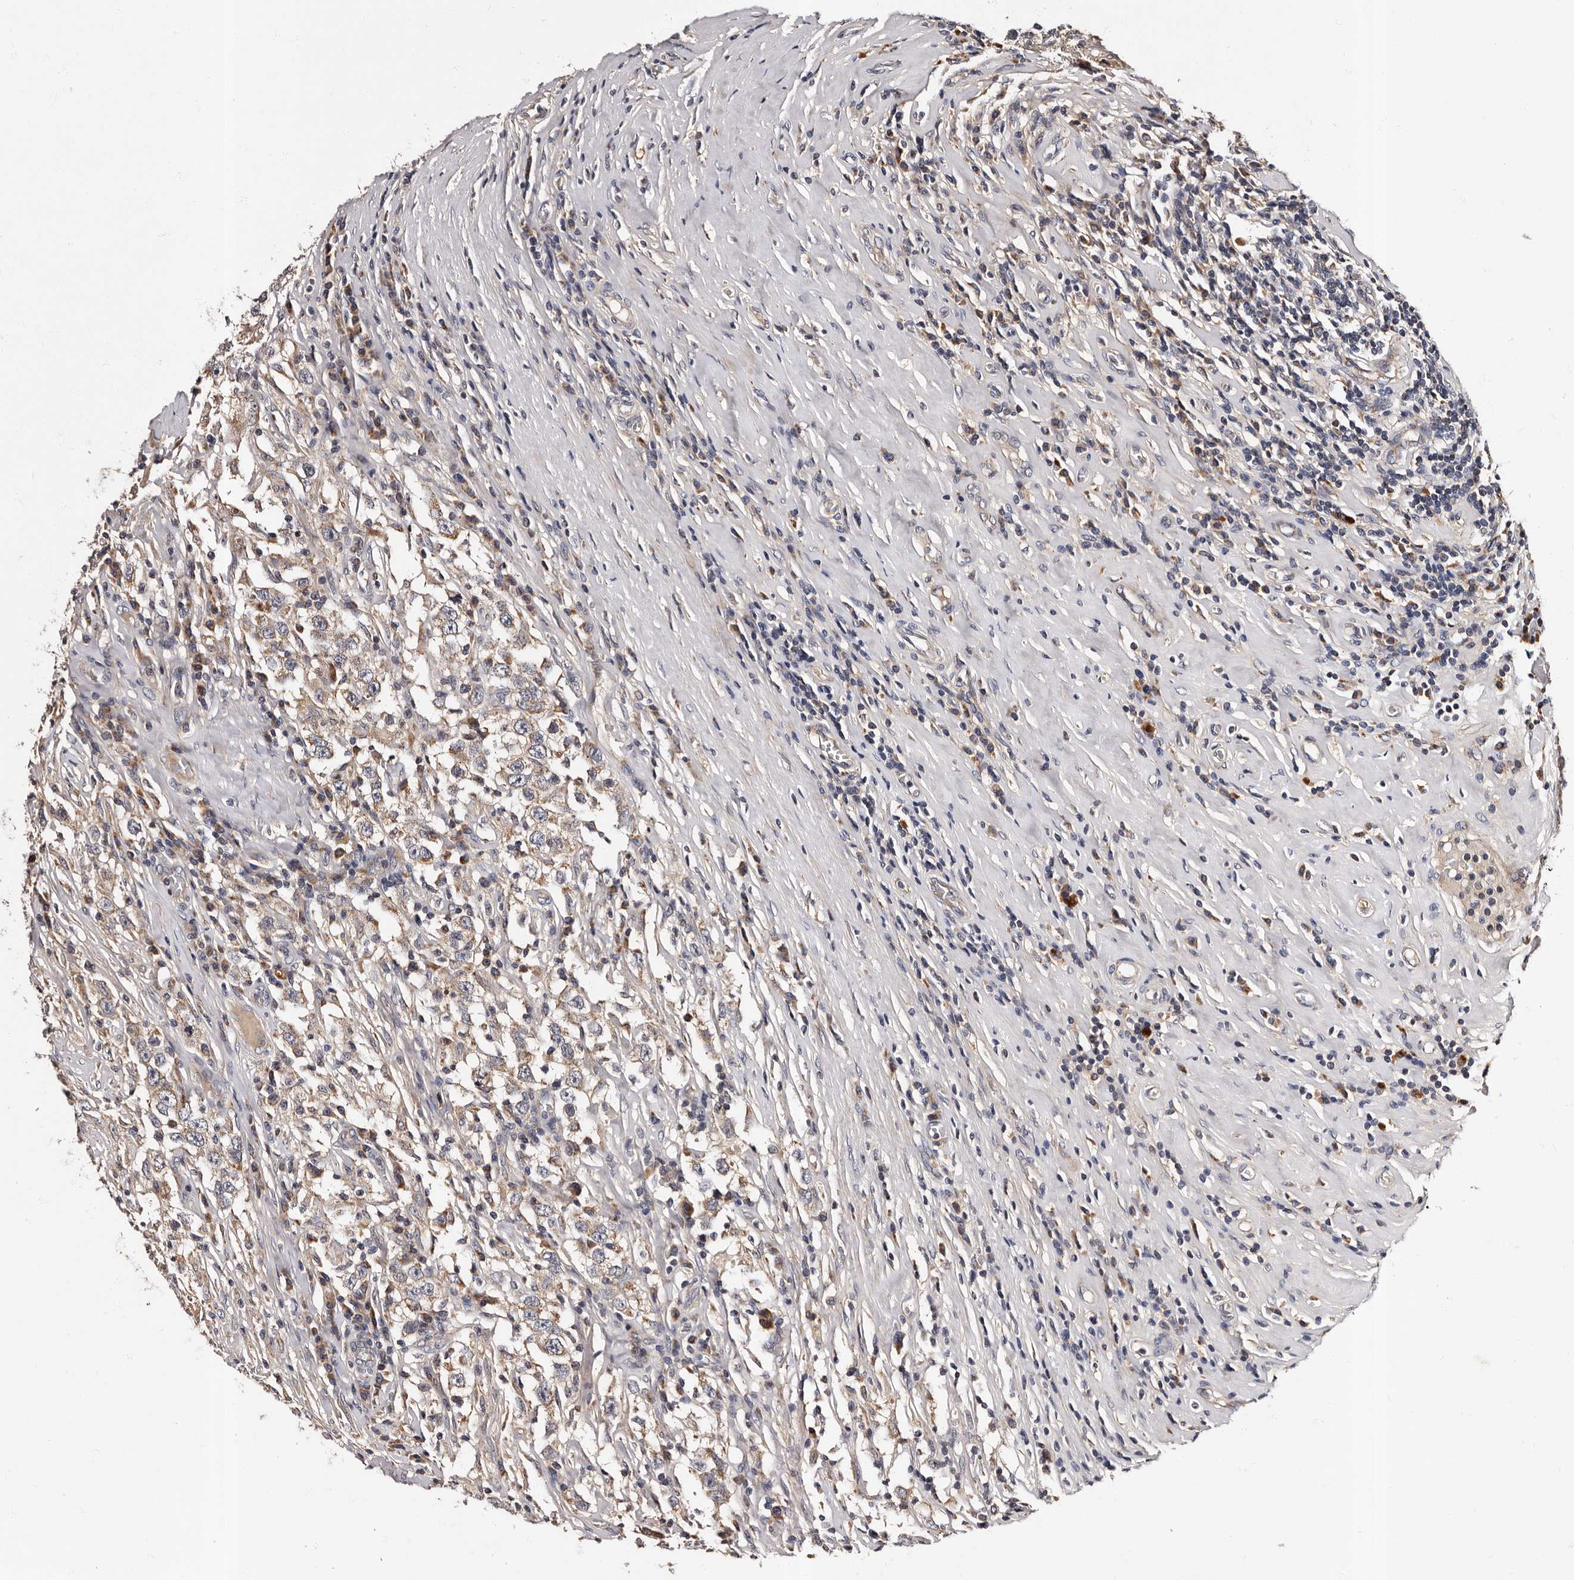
{"staining": {"intensity": "weak", "quantity": "25%-75%", "location": "cytoplasmic/membranous"}, "tissue": "testis cancer", "cell_type": "Tumor cells", "image_type": "cancer", "snomed": [{"axis": "morphology", "description": "Seminoma, NOS"}, {"axis": "topography", "description": "Testis"}], "caption": "Testis seminoma stained for a protein demonstrates weak cytoplasmic/membranous positivity in tumor cells.", "gene": "ADCK5", "patient": {"sex": "male", "age": 41}}